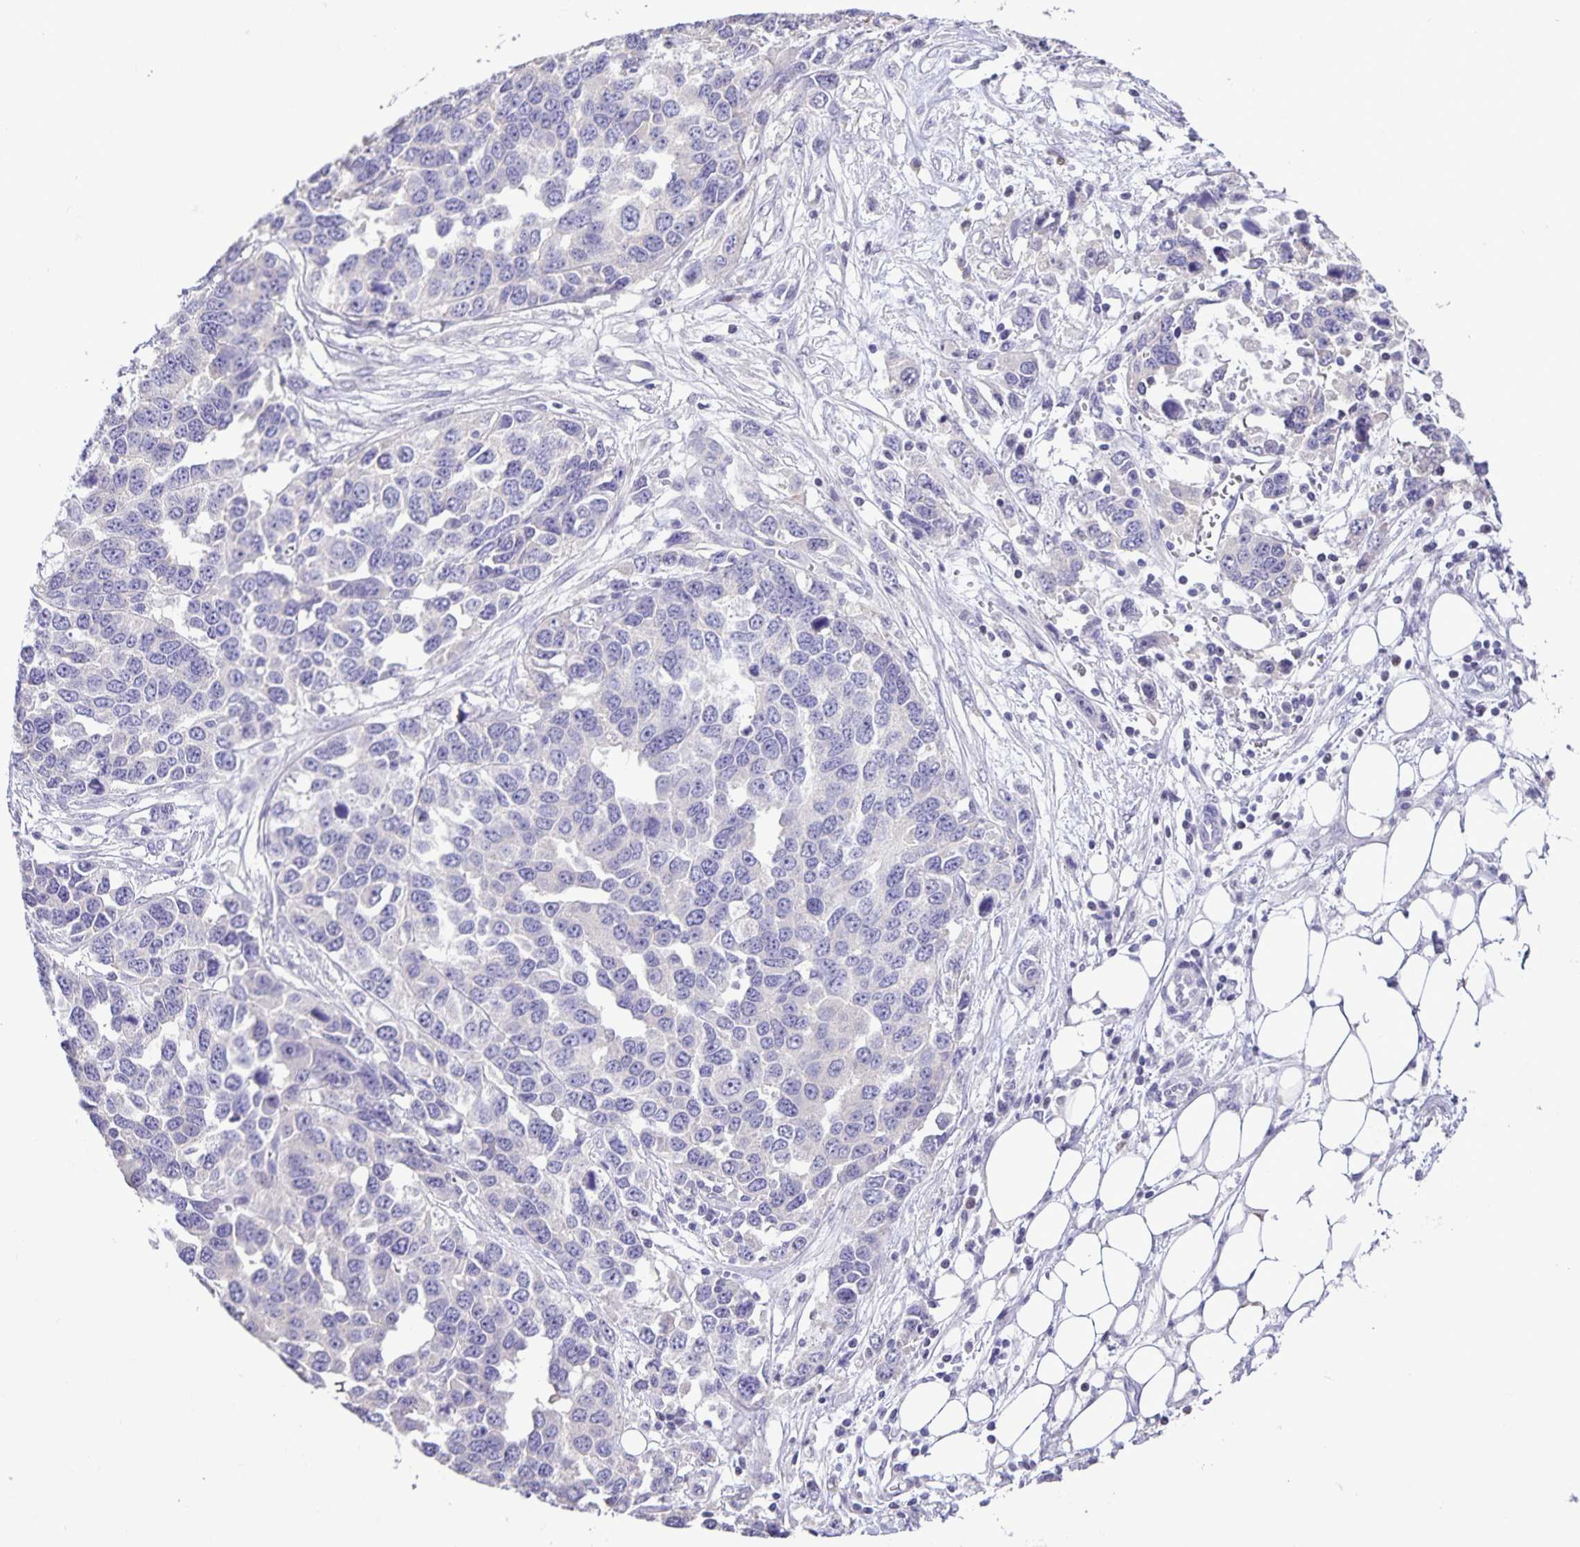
{"staining": {"intensity": "negative", "quantity": "none", "location": "none"}, "tissue": "ovarian cancer", "cell_type": "Tumor cells", "image_type": "cancer", "snomed": [{"axis": "morphology", "description": "Cystadenocarcinoma, serous, NOS"}, {"axis": "topography", "description": "Ovary"}], "caption": "Immunohistochemistry of human ovarian cancer (serous cystadenocarcinoma) reveals no expression in tumor cells. The staining is performed using DAB (3,3'-diaminobenzidine) brown chromogen with nuclei counter-stained in using hematoxylin.", "gene": "ONECUT2", "patient": {"sex": "female", "age": 76}}